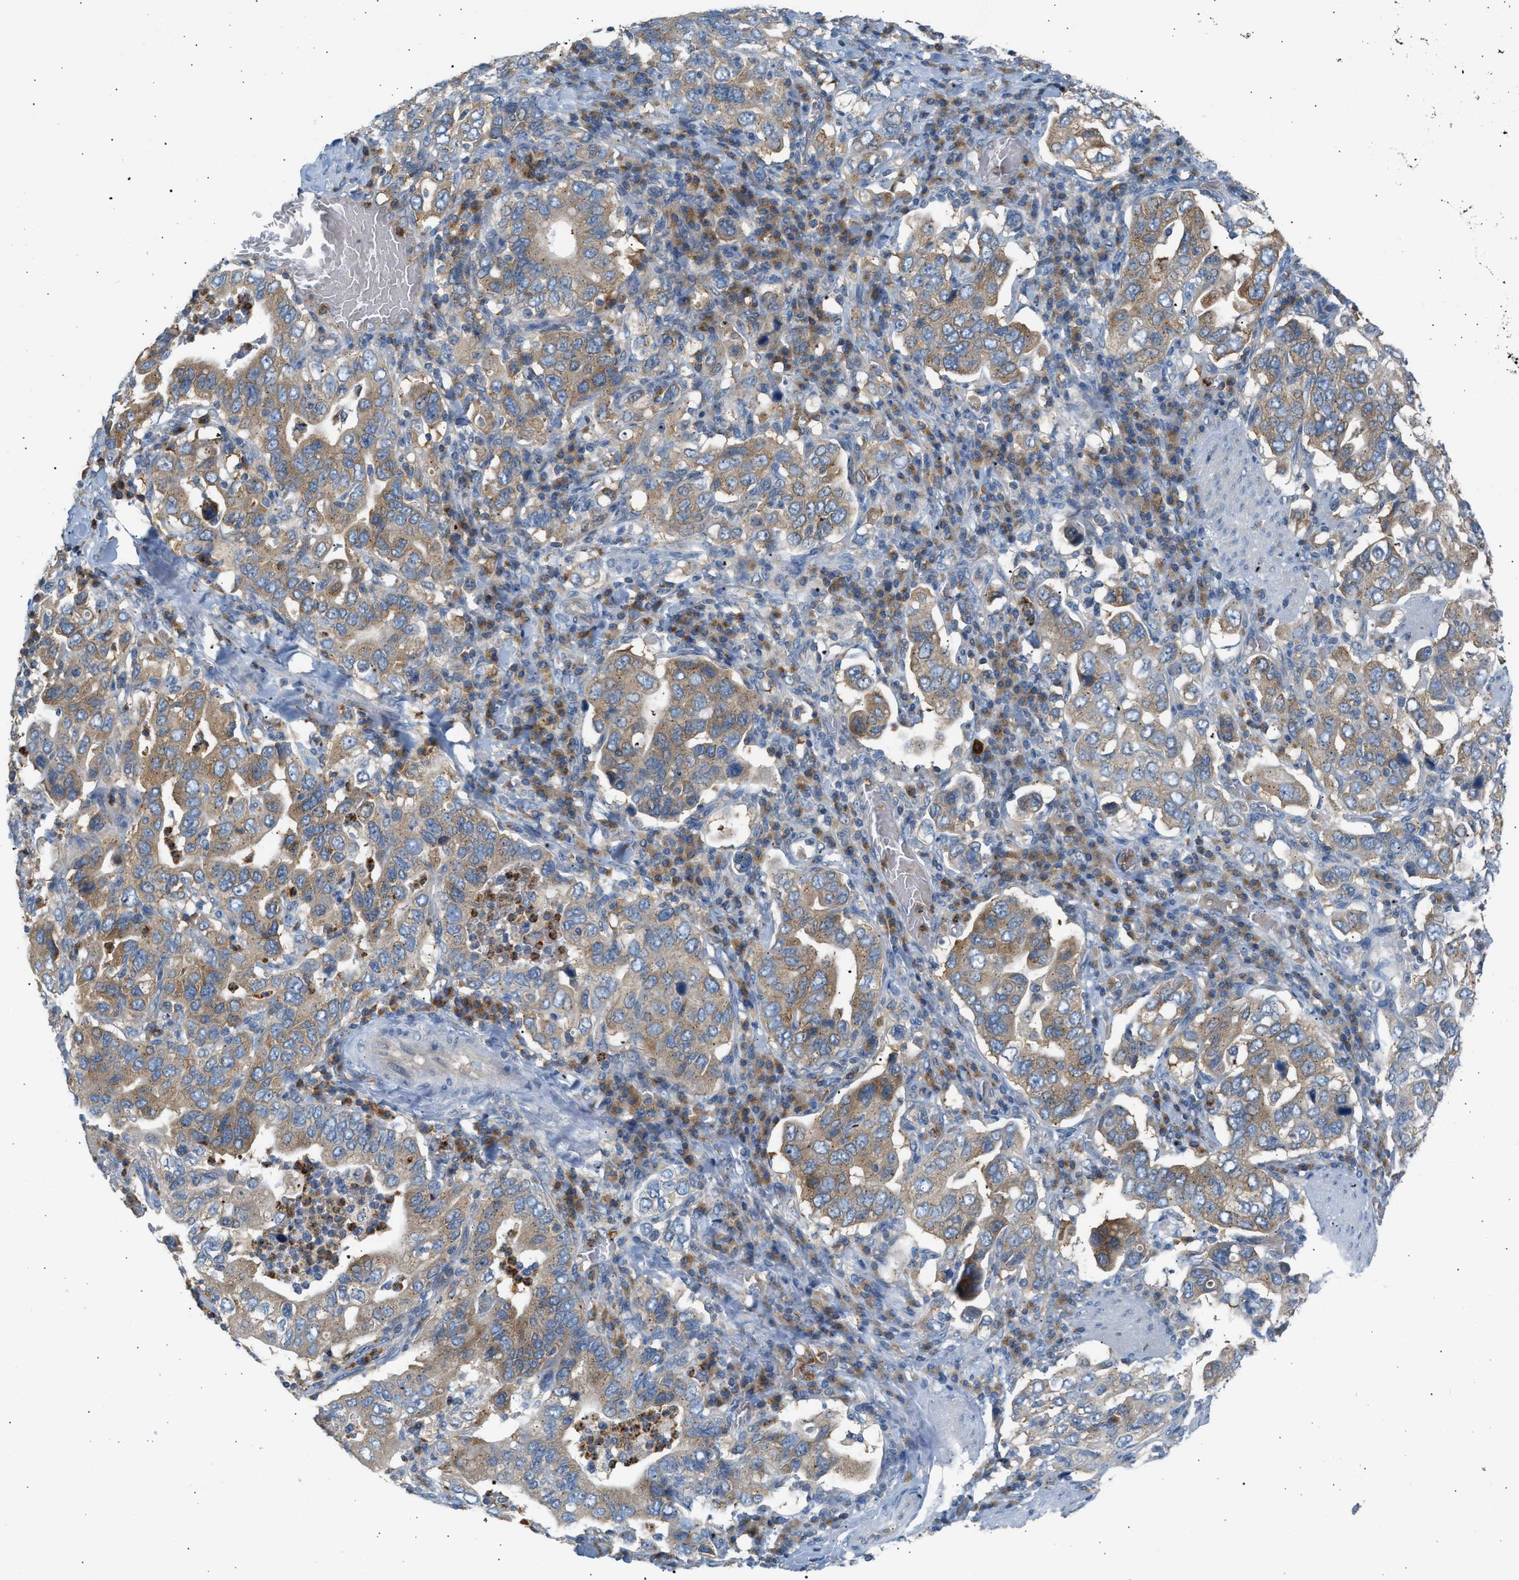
{"staining": {"intensity": "moderate", "quantity": ">75%", "location": "cytoplasmic/membranous"}, "tissue": "stomach cancer", "cell_type": "Tumor cells", "image_type": "cancer", "snomed": [{"axis": "morphology", "description": "Adenocarcinoma, NOS"}, {"axis": "topography", "description": "Stomach, upper"}], "caption": "Brown immunohistochemical staining in stomach cancer exhibits moderate cytoplasmic/membranous staining in approximately >75% of tumor cells. The staining is performed using DAB (3,3'-diaminobenzidine) brown chromogen to label protein expression. The nuclei are counter-stained blue using hematoxylin.", "gene": "TRIM50", "patient": {"sex": "male", "age": 62}}